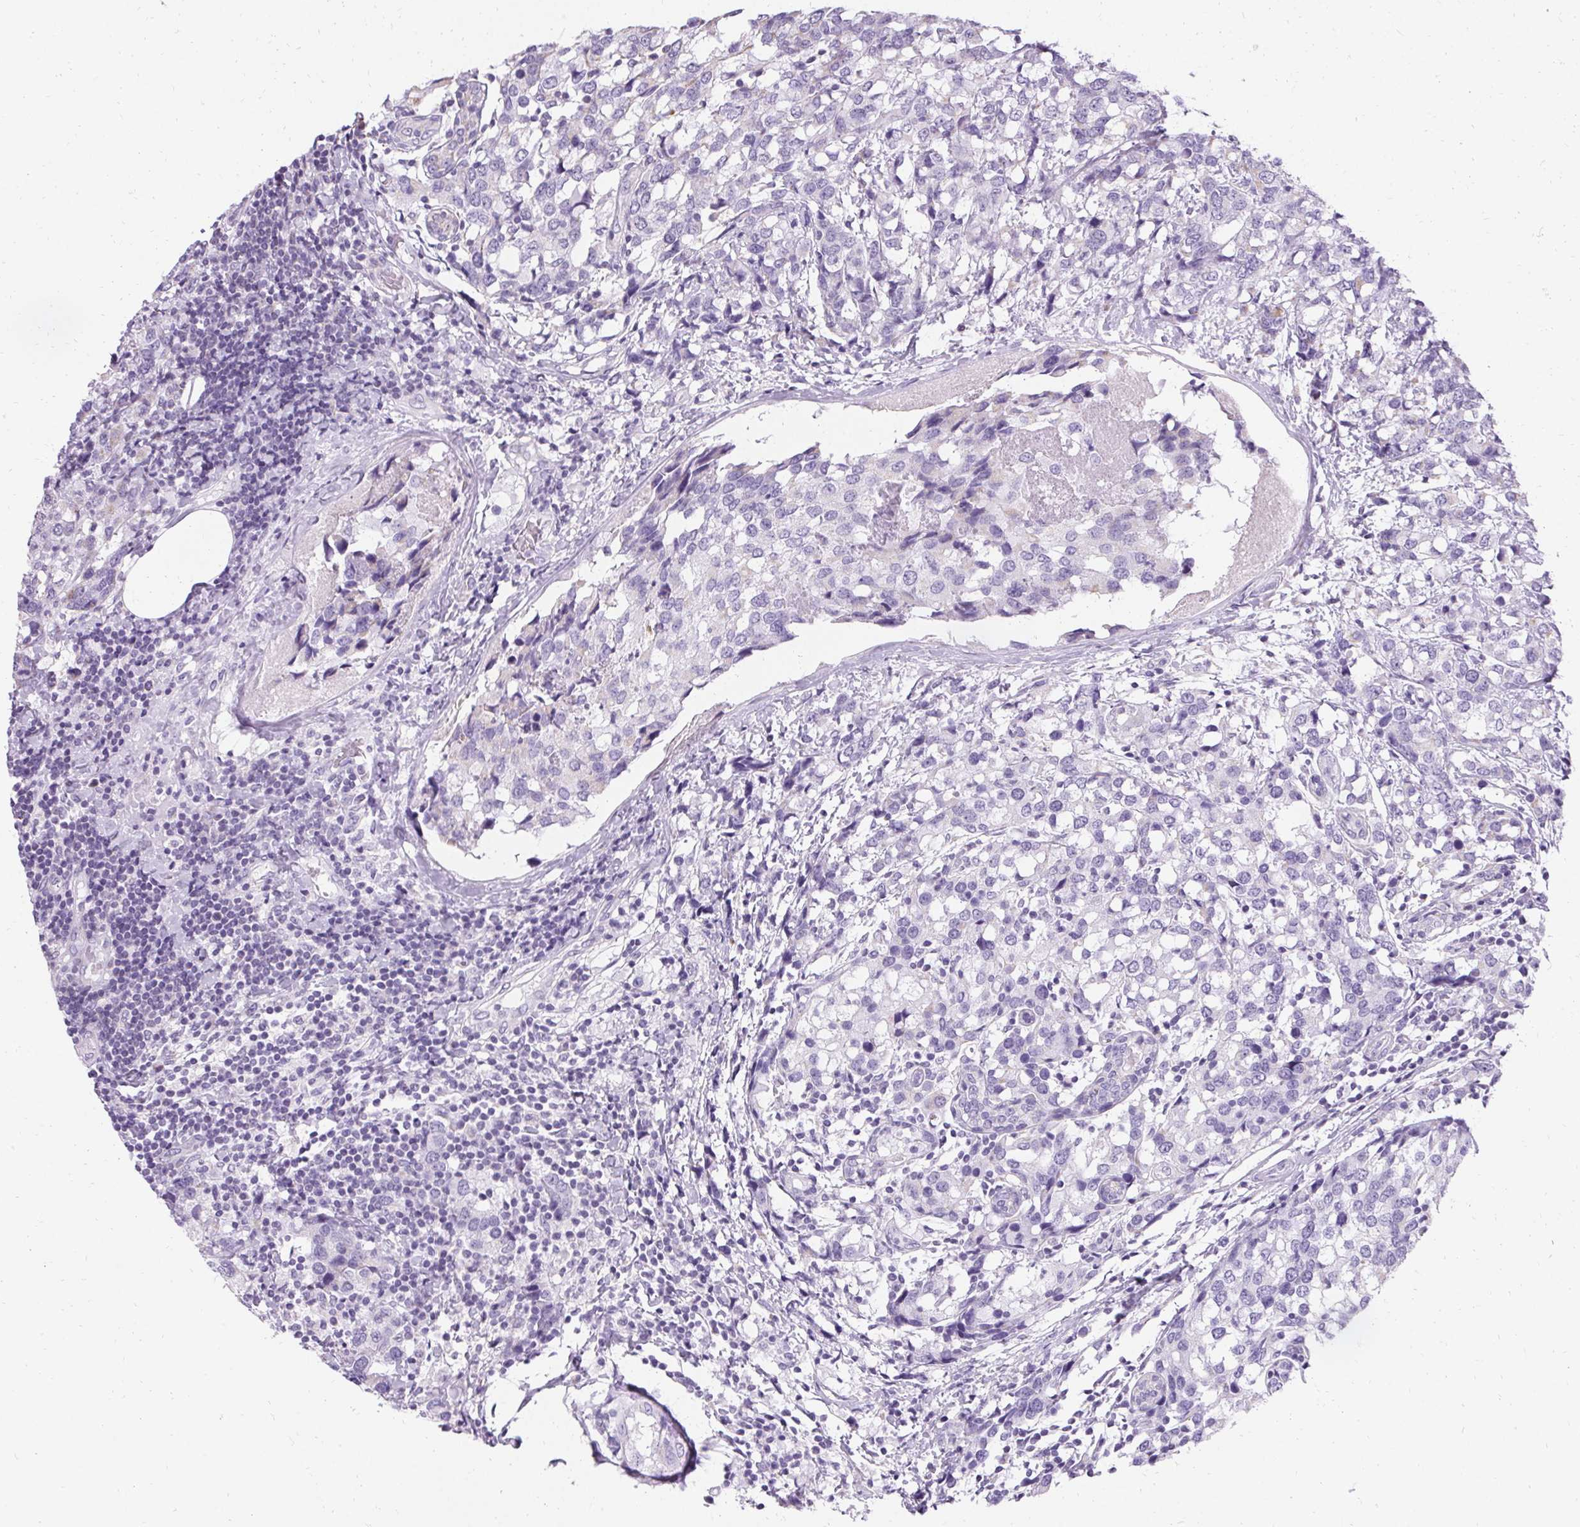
{"staining": {"intensity": "negative", "quantity": "none", "location": "none"}, "tissue": "breast cancer", "cell_type": "Tumor cells", "image_type": "cancer", "snomed": [{"axis": "morphology", "description": "Lobular carcinoma"}, {"axis": "topography", "description": "Breast"}], "caption": "The IHC histopathology image has no significant positivity in tumor cells of lobular carcinoma (breast) tissue.", "gene": "ASGR2", "patient": {"sex": "female", "age": 59}}